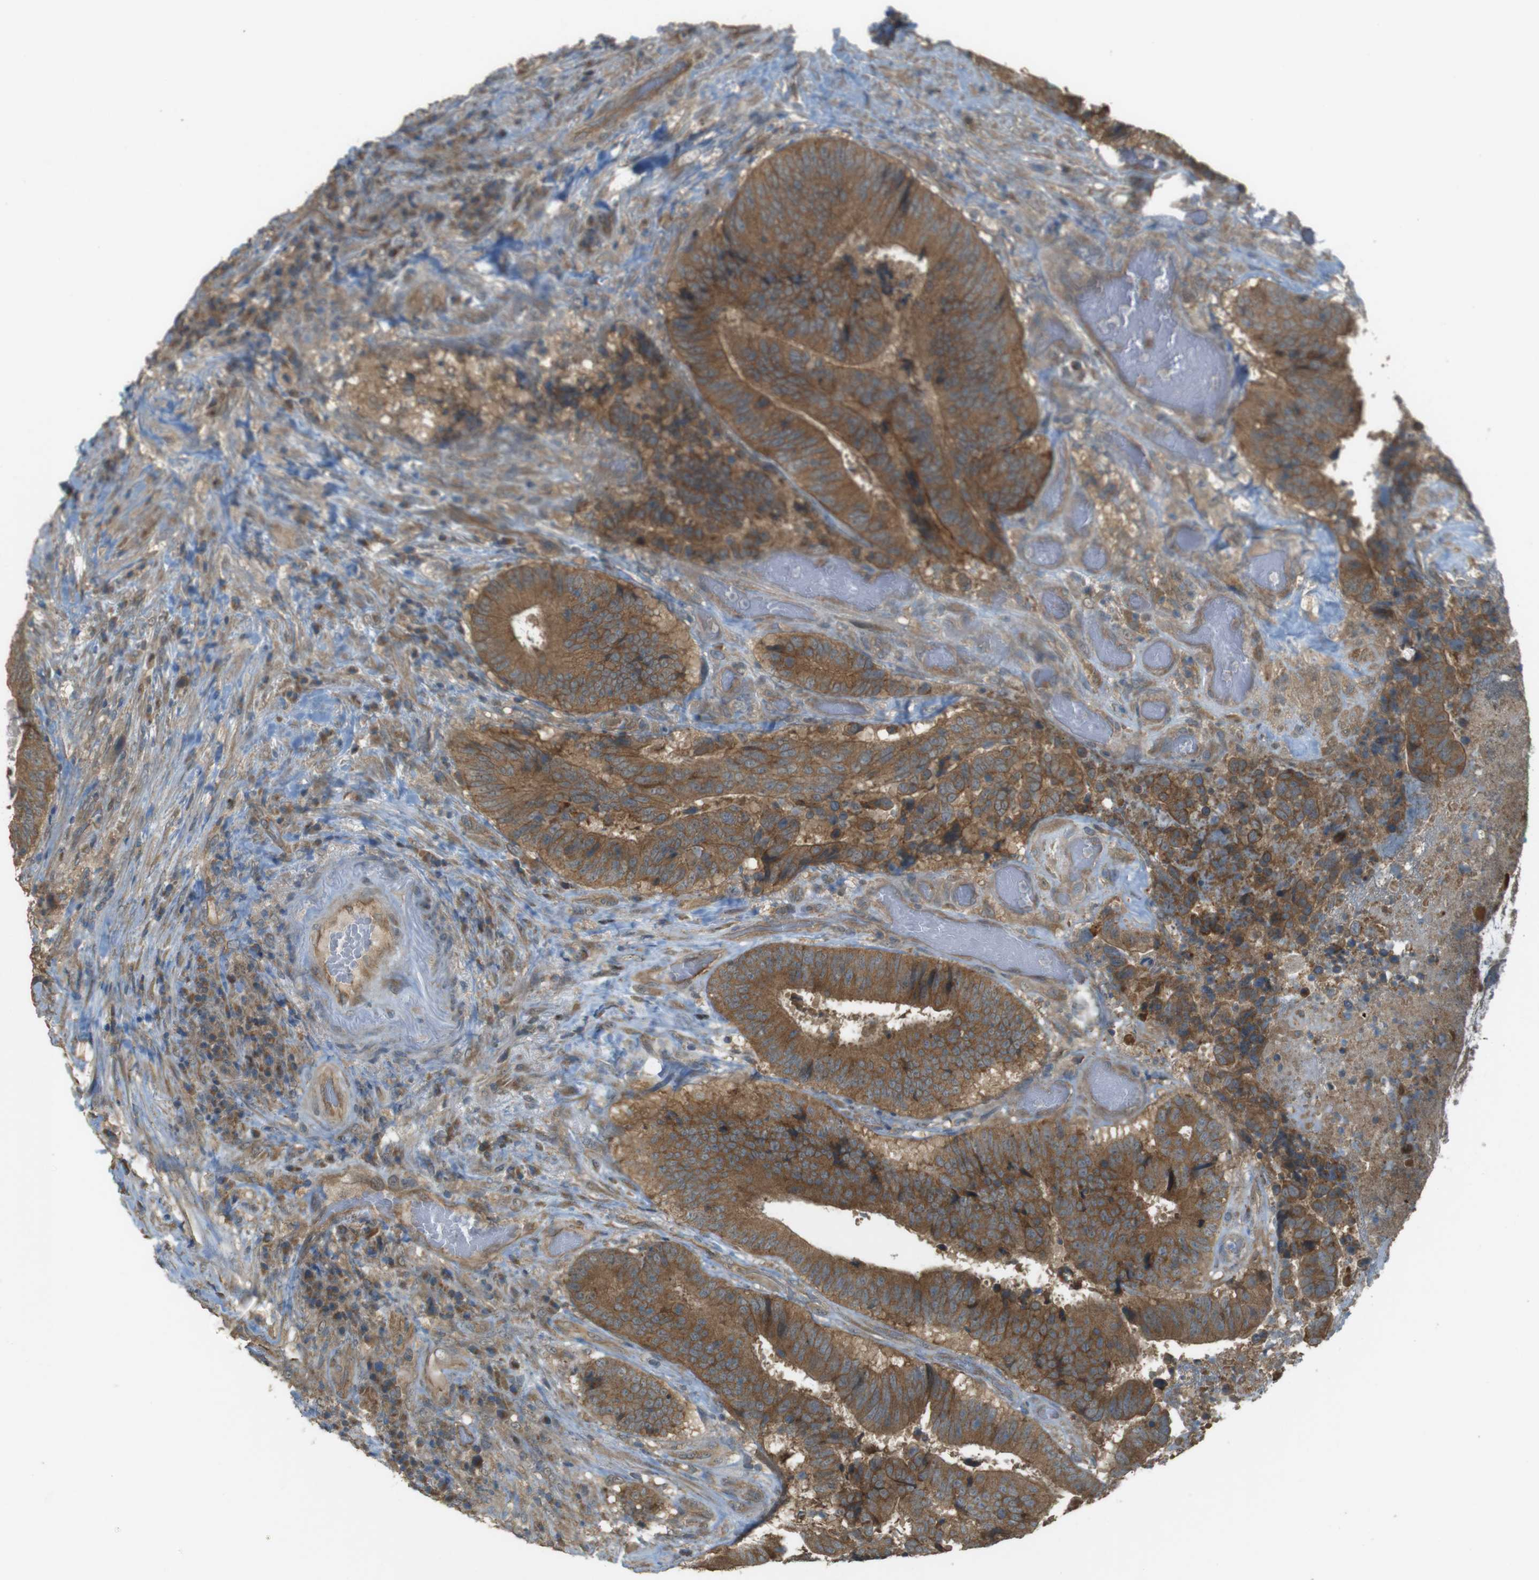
{"staining": {"intensity": "moderate", "quantity": ">75%", "location": "cytoplasmic/membranous"}, "tissue": "colorectal cancer", "cell_type": "Tumor cells", "image_type": "cancer", "snomed": [{"axis": "morphology", "description": "Adenocarcinoma, NOS"}, {"axis": "topography", "description": "Rectum"}], "caption": "Colorectal cancer stained with immunohistochemistry shows moderate cytoplasmic/membranous expression in approximately >75% of tumor cells. (DAB (3,3'-diaminobenzidine) IHC, brown staining for protein, blue staining for nuclei).", "gene": "ZDHHC20", "patient": {"sex": "male", "age": 72}}